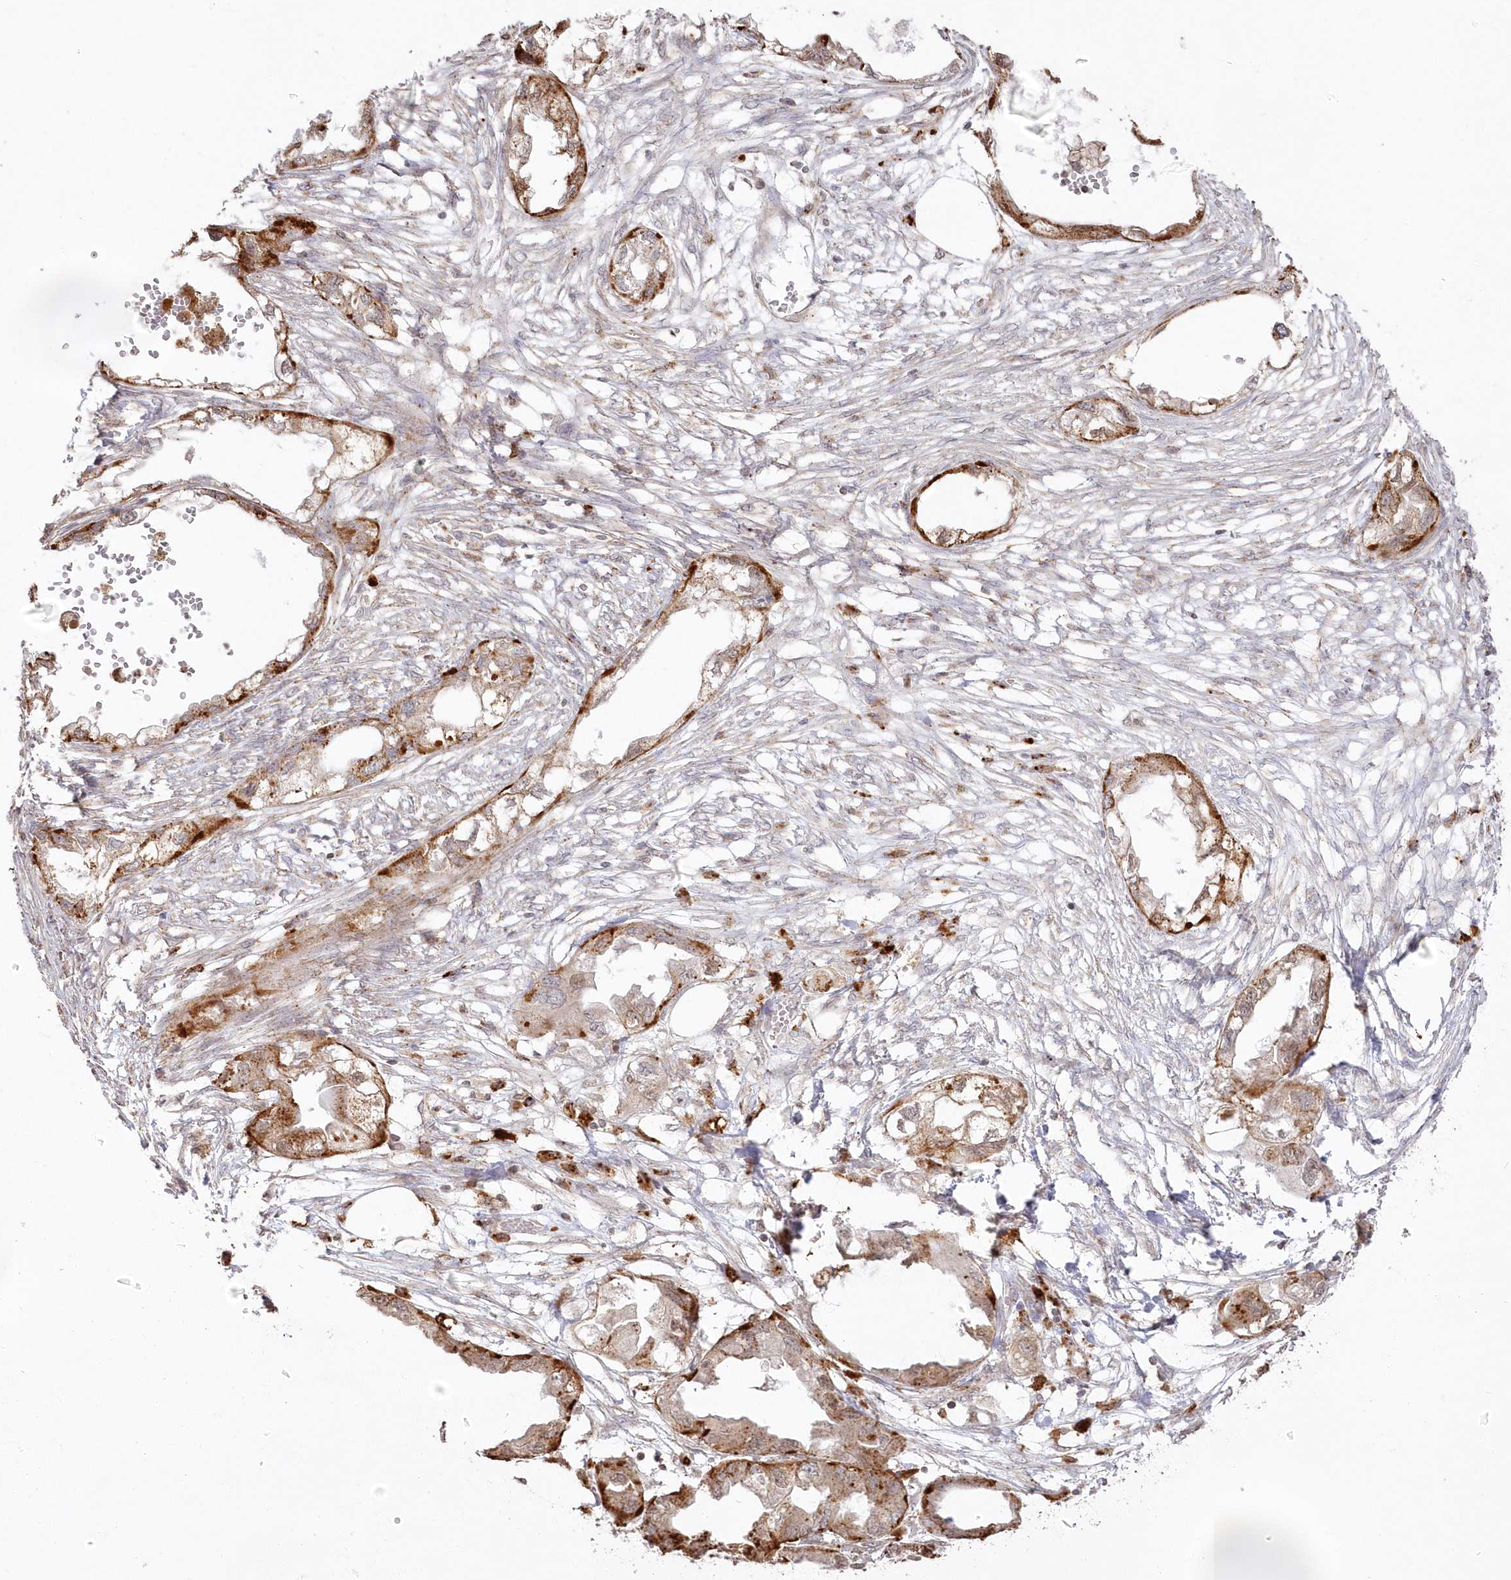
{"staining": {"intensity": "moderate", "quantity": ">75%", "location": "cytoplasmic/membranous"}, "tissue": "endometrial cancer", "cell_type": "Tumor cells", "image_type": "cancer", "snomed": [{"axis": "morphology", "description": "Adenocarcinoma, NOS"}, {"axis": "morphology", "description": "Adenocarcinoma, metastatic, NOS"}, {"axis": "topography", "description": "Adipose tissue"}, {"axis": "topography", "description": "Endometrium"}], "caption": "Immunohistochemistry of human metastatic adenocarcinoma (endometrial) reveals medium levels of moderate cytoplasmic/membranous expression in about >75% of tumor cells.", "gene": "ARSB", "patient": {"sex": "female", "age": 67}}